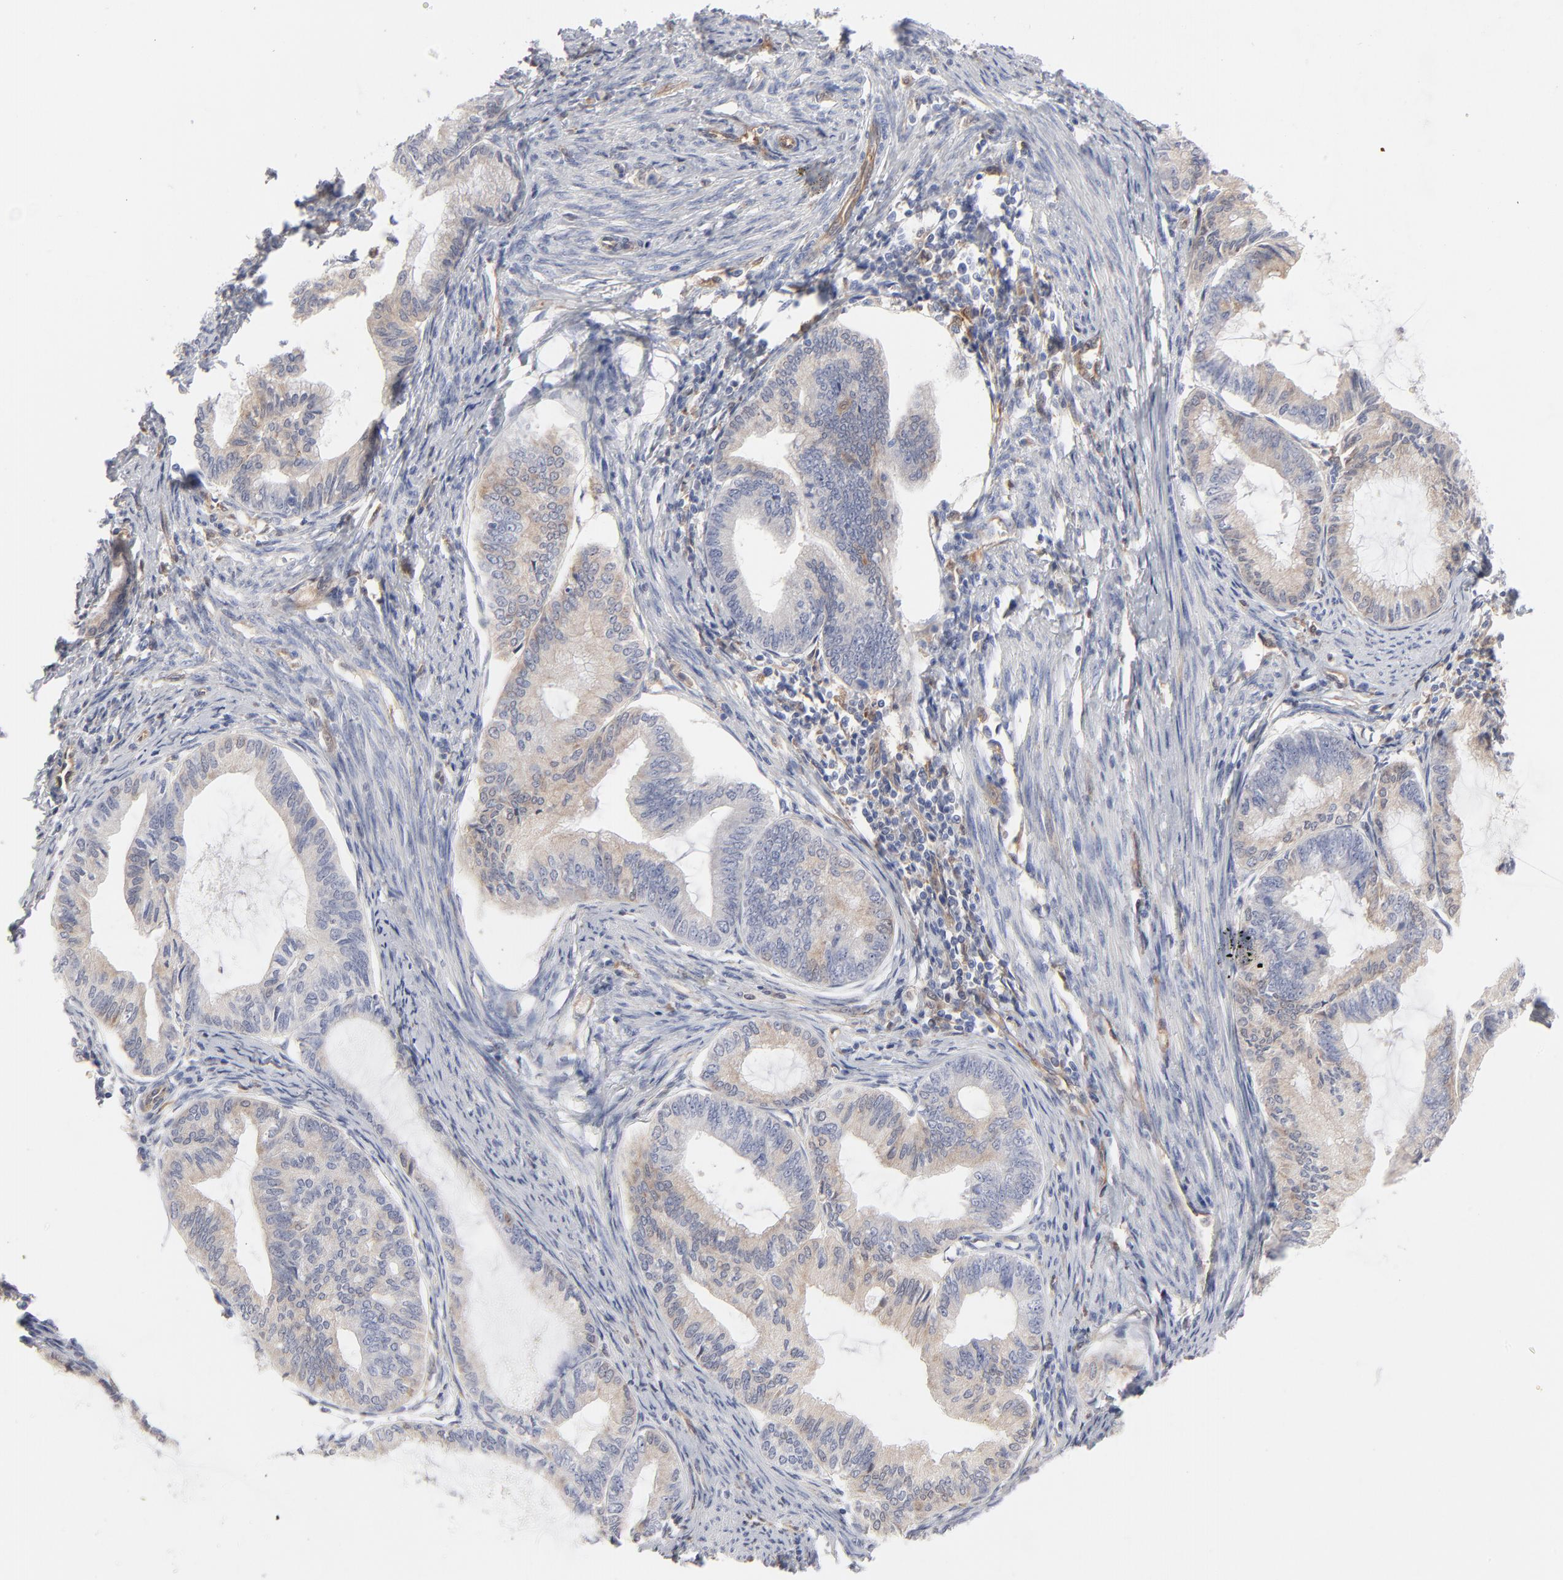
{"staining": {"intensity": "weak", "quantity": ">75%", "location": "cytoplasmic/membranous"}, "tissue": "endometrial cancer", "cell_type": "Tumor cells", "image_type": "cancer", "snomed": [{"axis": "morphology", "description": "Adenocarcinoma, NOS"}, {"axis": "topography", "description": "Endometrium"}], "caption": "Immunohistochemistry (IHC) (DAB) staining of endometrial cancer (adenocarcinoma) exhibits weak cytoplasmic/membranous protein positivity in about >75% of tumor cells.", "gene": "ARRB1", "patient": {"sex": "female", "age": 86}}